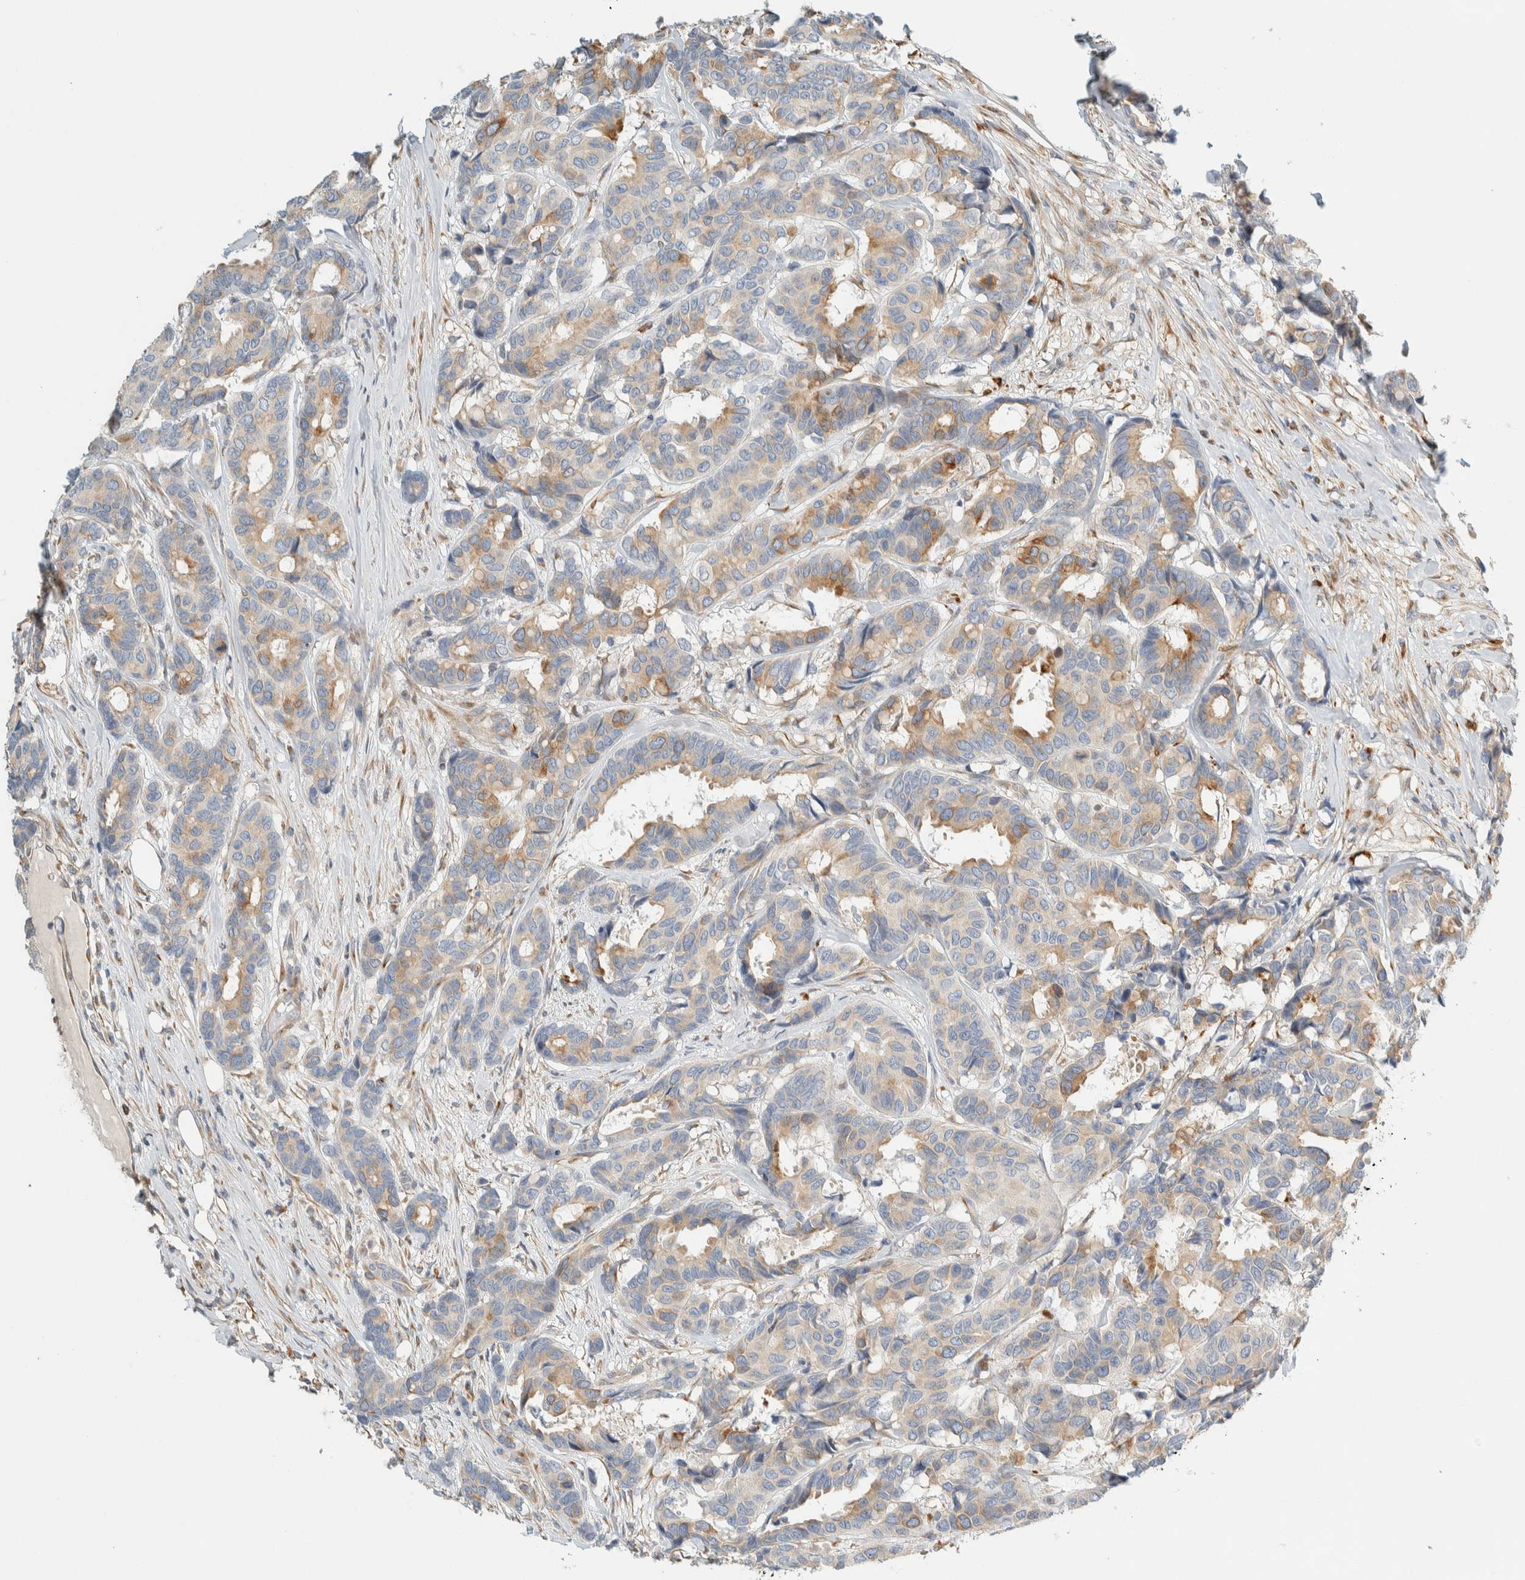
{"staining": {"intensity": "moderate", "quantity": "25%-75%", "location": "cytoplasmic/membranous"}, "tissue": "breast cancer", "cell_type": "Tumor cells", "image_type": "cancer", "snomed": [{"axis": "morphology", "description": "Duct carcinoma"}, {"axis": "topography", "description": "Breast"}], "caption": "Protein expression analysis of human breast invasive ductal carcinoma reveals moderate cytoplasmic/membranous staining in approximately 25%-75% of tumor cells.", "gene": "CDR2", "patient": {"sex": "female", "age": 87}}